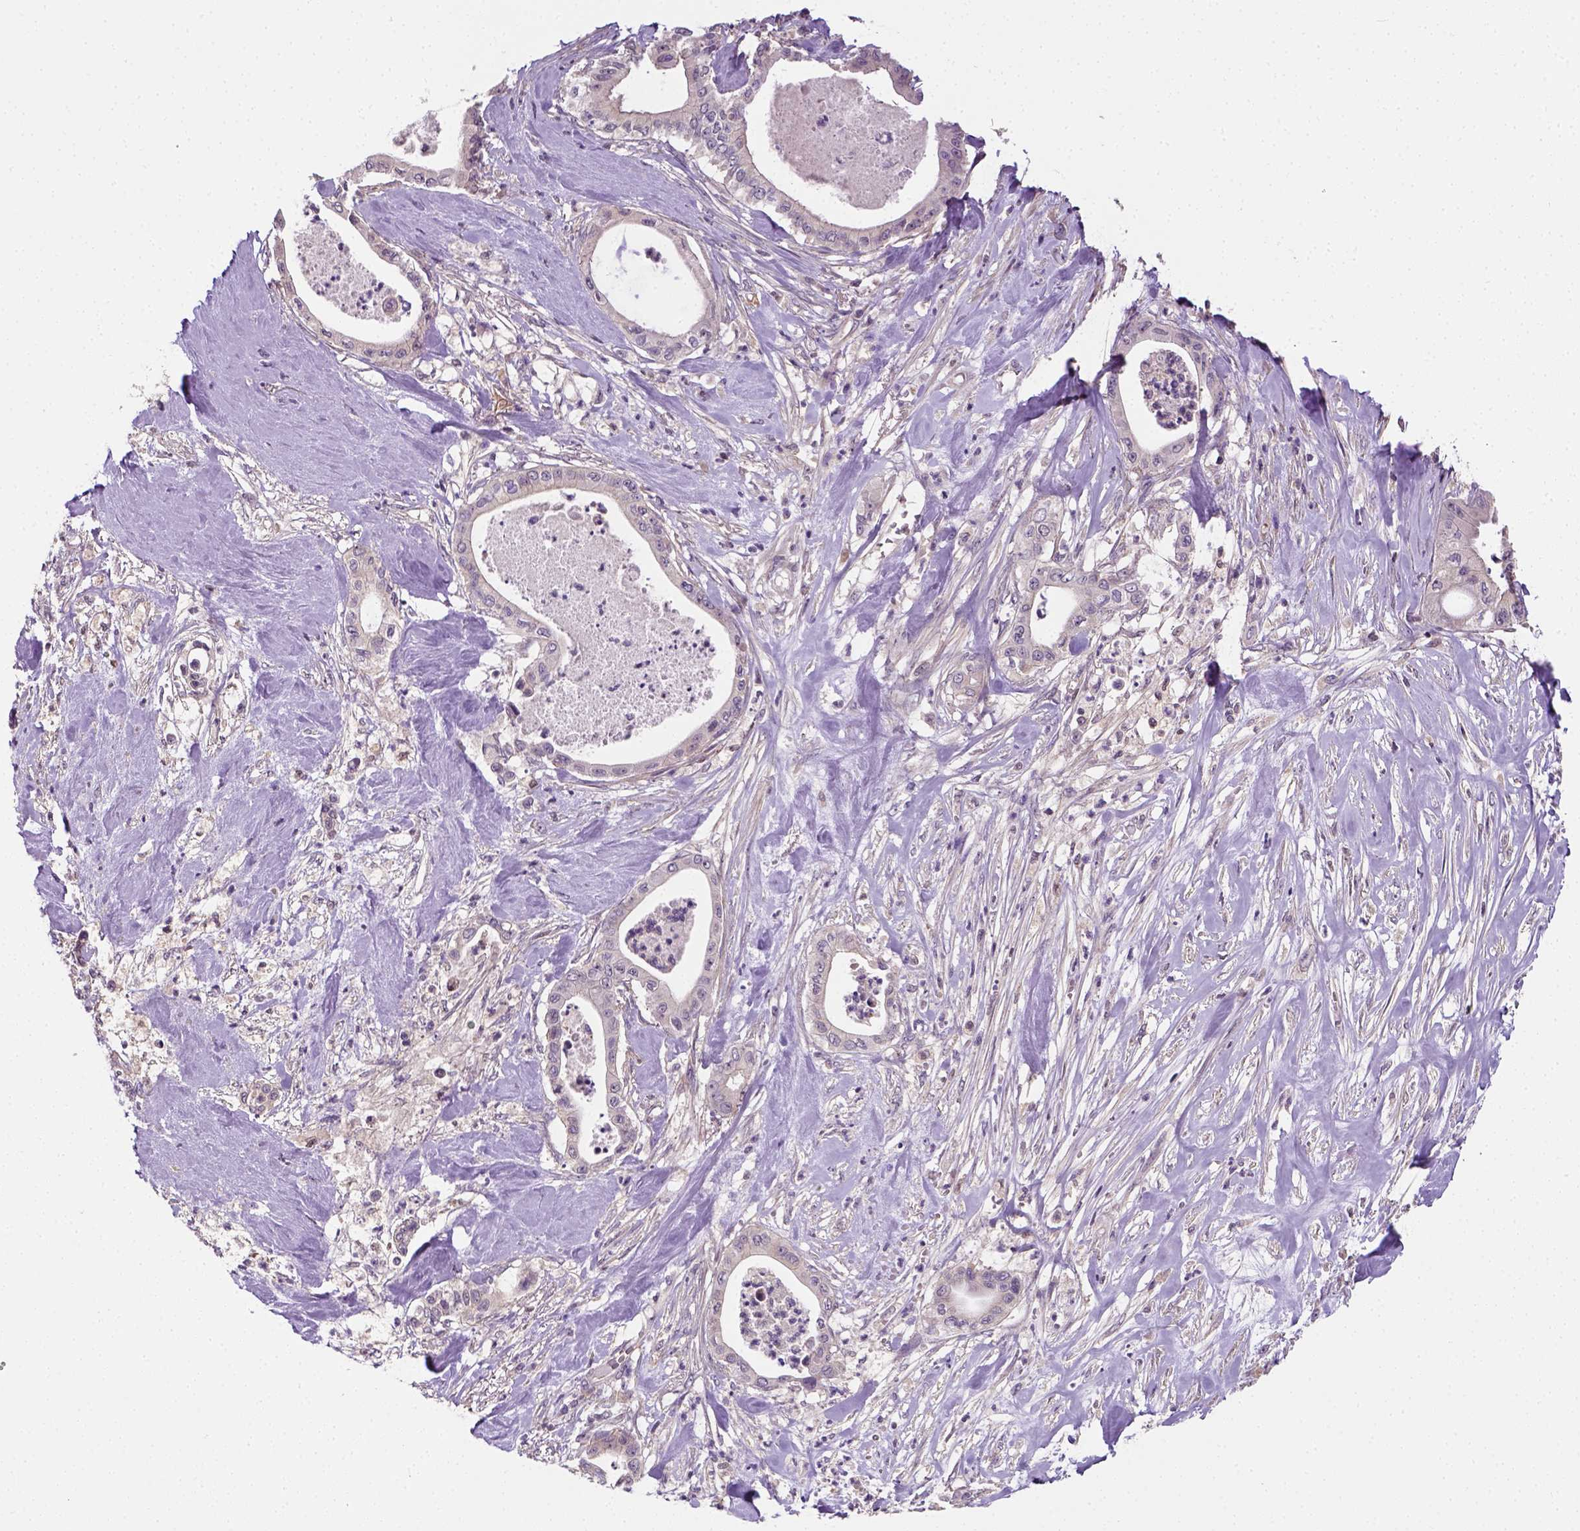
{"staining": {"intensity": "negative", "quantity": "none", "location": "none"}, "tissue": "pancreatic cancer", "cell_type": "Tumor cells", "image_type": "cancer", "snomed": [{"axis": "morphology", "description": "Adenocarcinoma, NOS"}, {"axis": "topography", "description": "Pancreas"}], "caption": "A photomicrograph of pancreatic cancer (adenocarcinoma) stained for a protein displays no brown staining in tumor cells.", "gene": "MATK", "patient": {"sex": "male", "age": 71}}